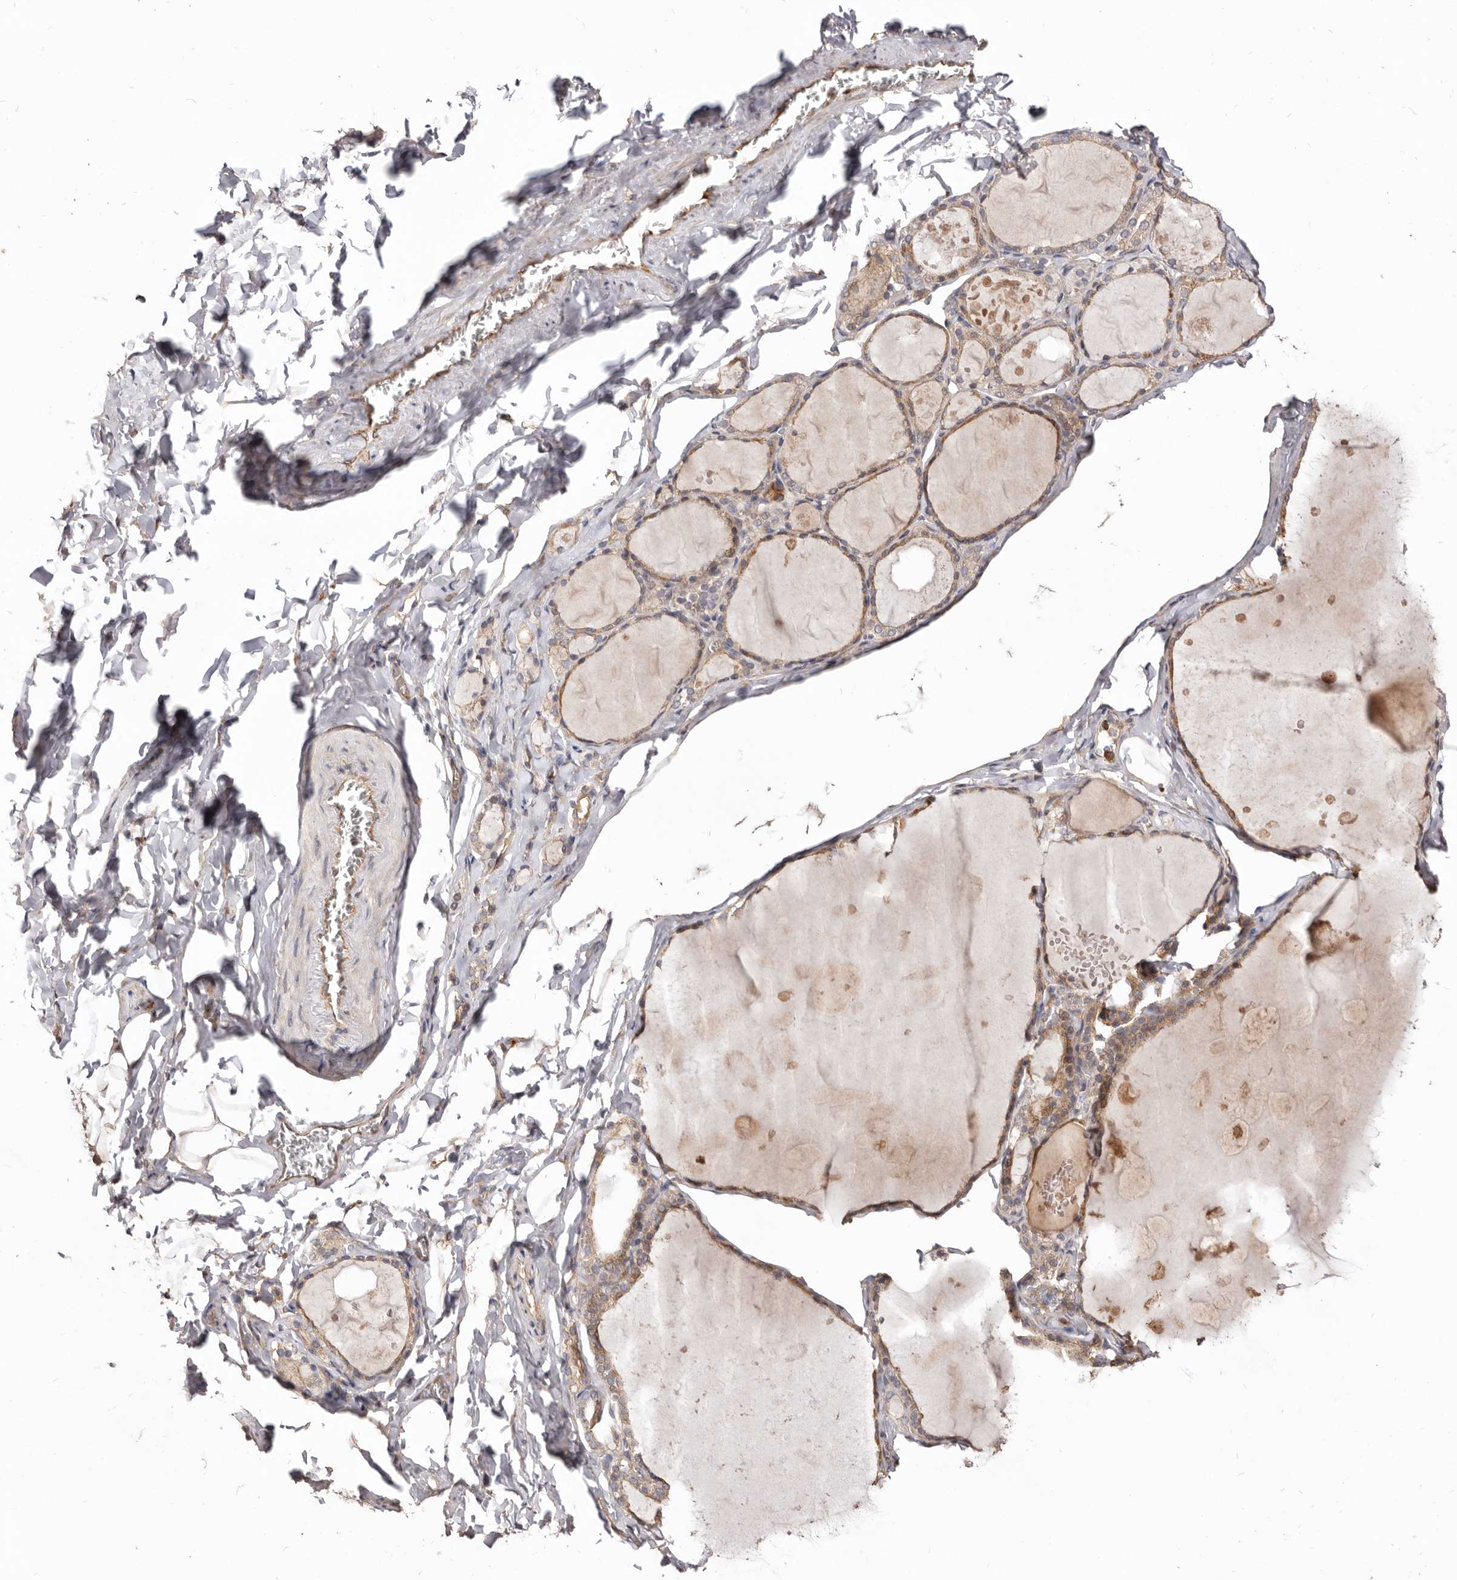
{"staining": {"intensity": "moderate", "quantity": "25%-75%", "location": "cytoplasmic/membranous"}, "tissue": "thyroid gland", "cell_type": "Glandular cells", "image_type": "normal", "snomed": [{"axis": "morphology", "description": "Normal tissue, NOS"}, {"axis": "topography", "description": "Thyroid gland"}], "caption": "Protein analysis of benign thyroid gland reveals moderate cytoplasmic/membranous staining in approximately 25%-75% of glandular cells. Nuclei are stained in blue.", "gene": "LRRC25", "patient": {"sex": "male", "age": 56}}